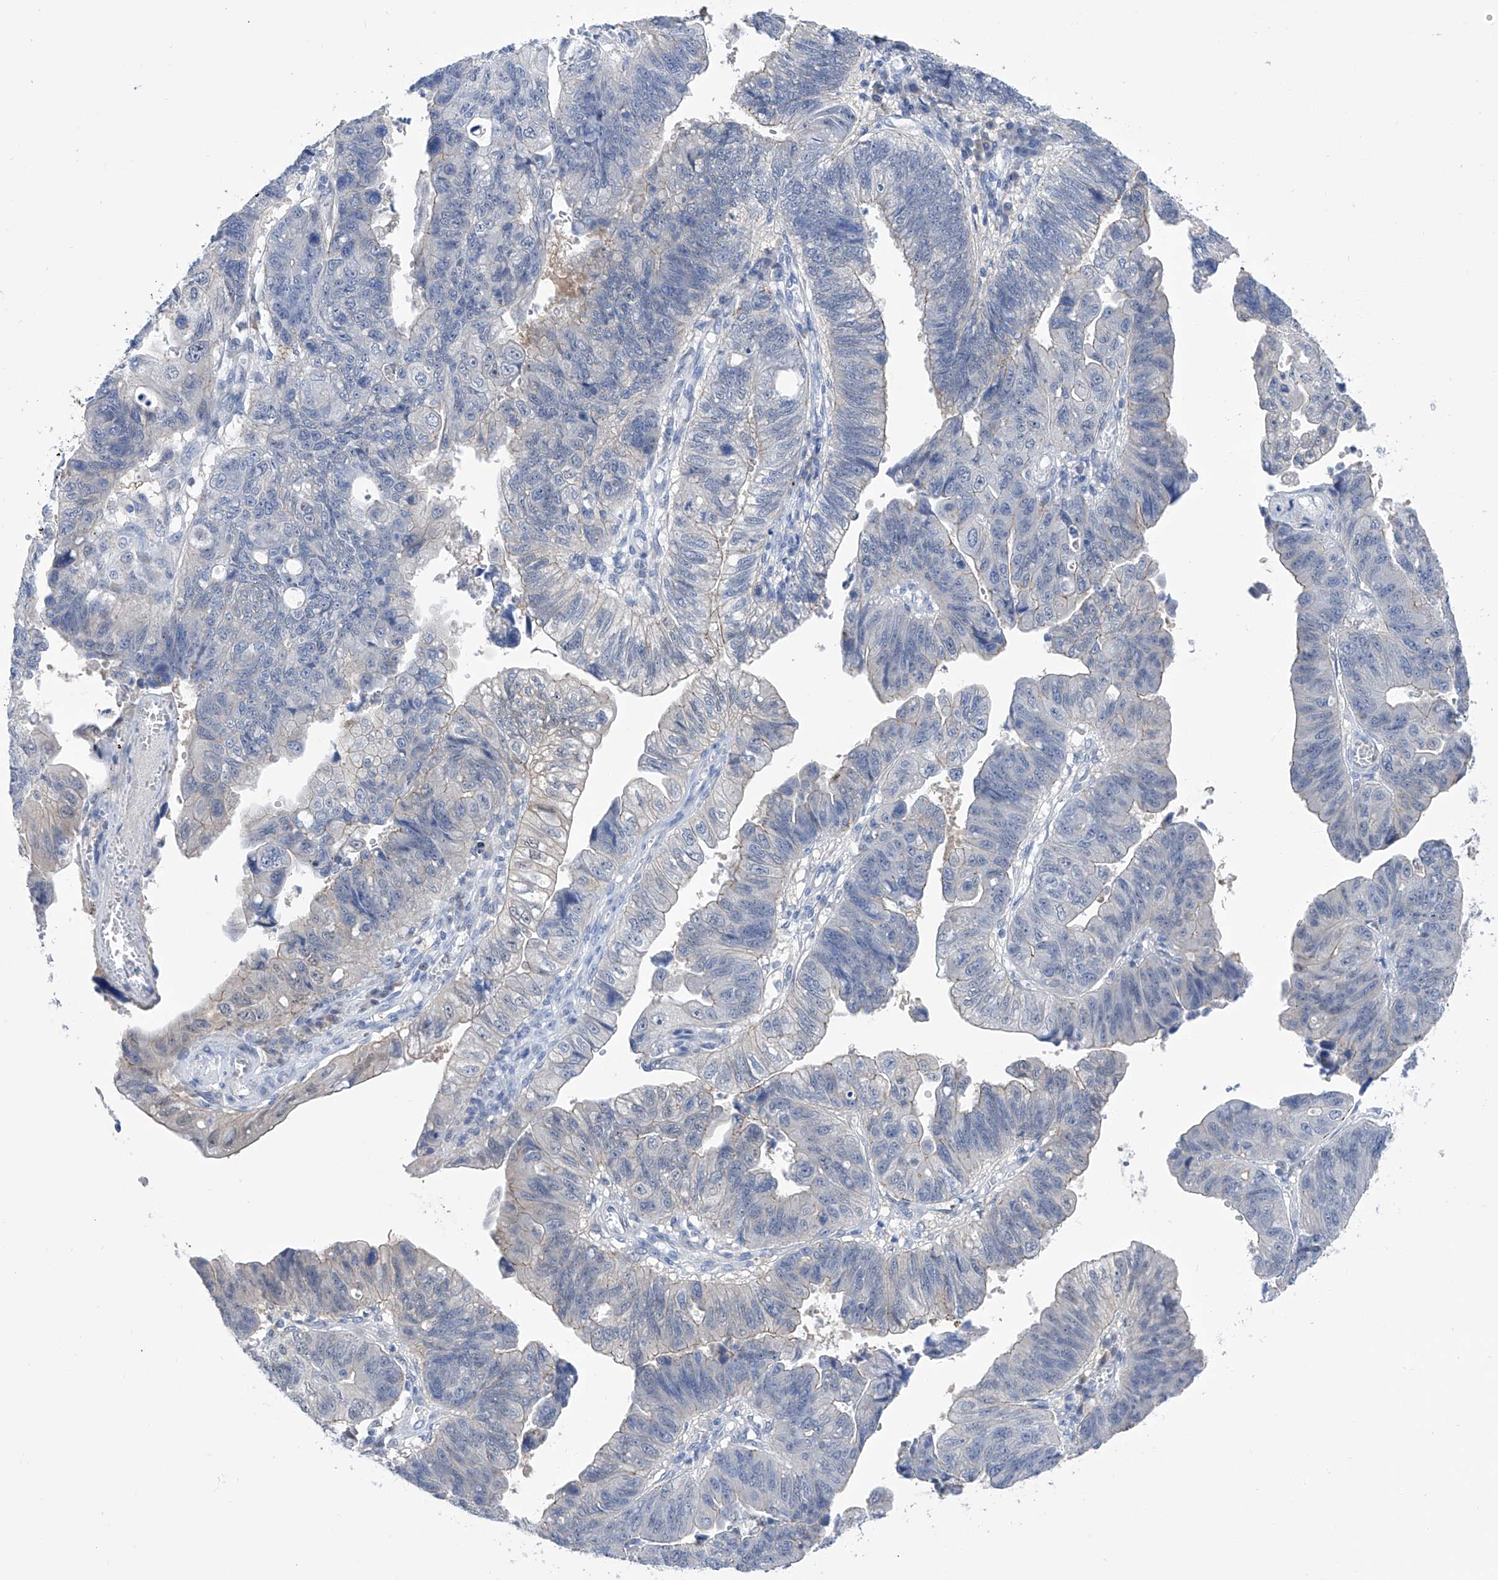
{"staining": {"intensity": "negative", "quantity": "none", "location": "none"}, "tissue": "stomach cancer", "cell_type": "Tumor cells", "image_type": "cancer", "snomed": [{"axis": "morphology", "description": "Adenocarcinoma, NOS"}, {"axis": "topography", "description": "Stomach"}], "caption": "DAB immunohistochemical staining of stomach cancer displays no significant positivity in tumor cells.", "gene": "PGM3", "patient": {"sex": "male", "age": 59}}